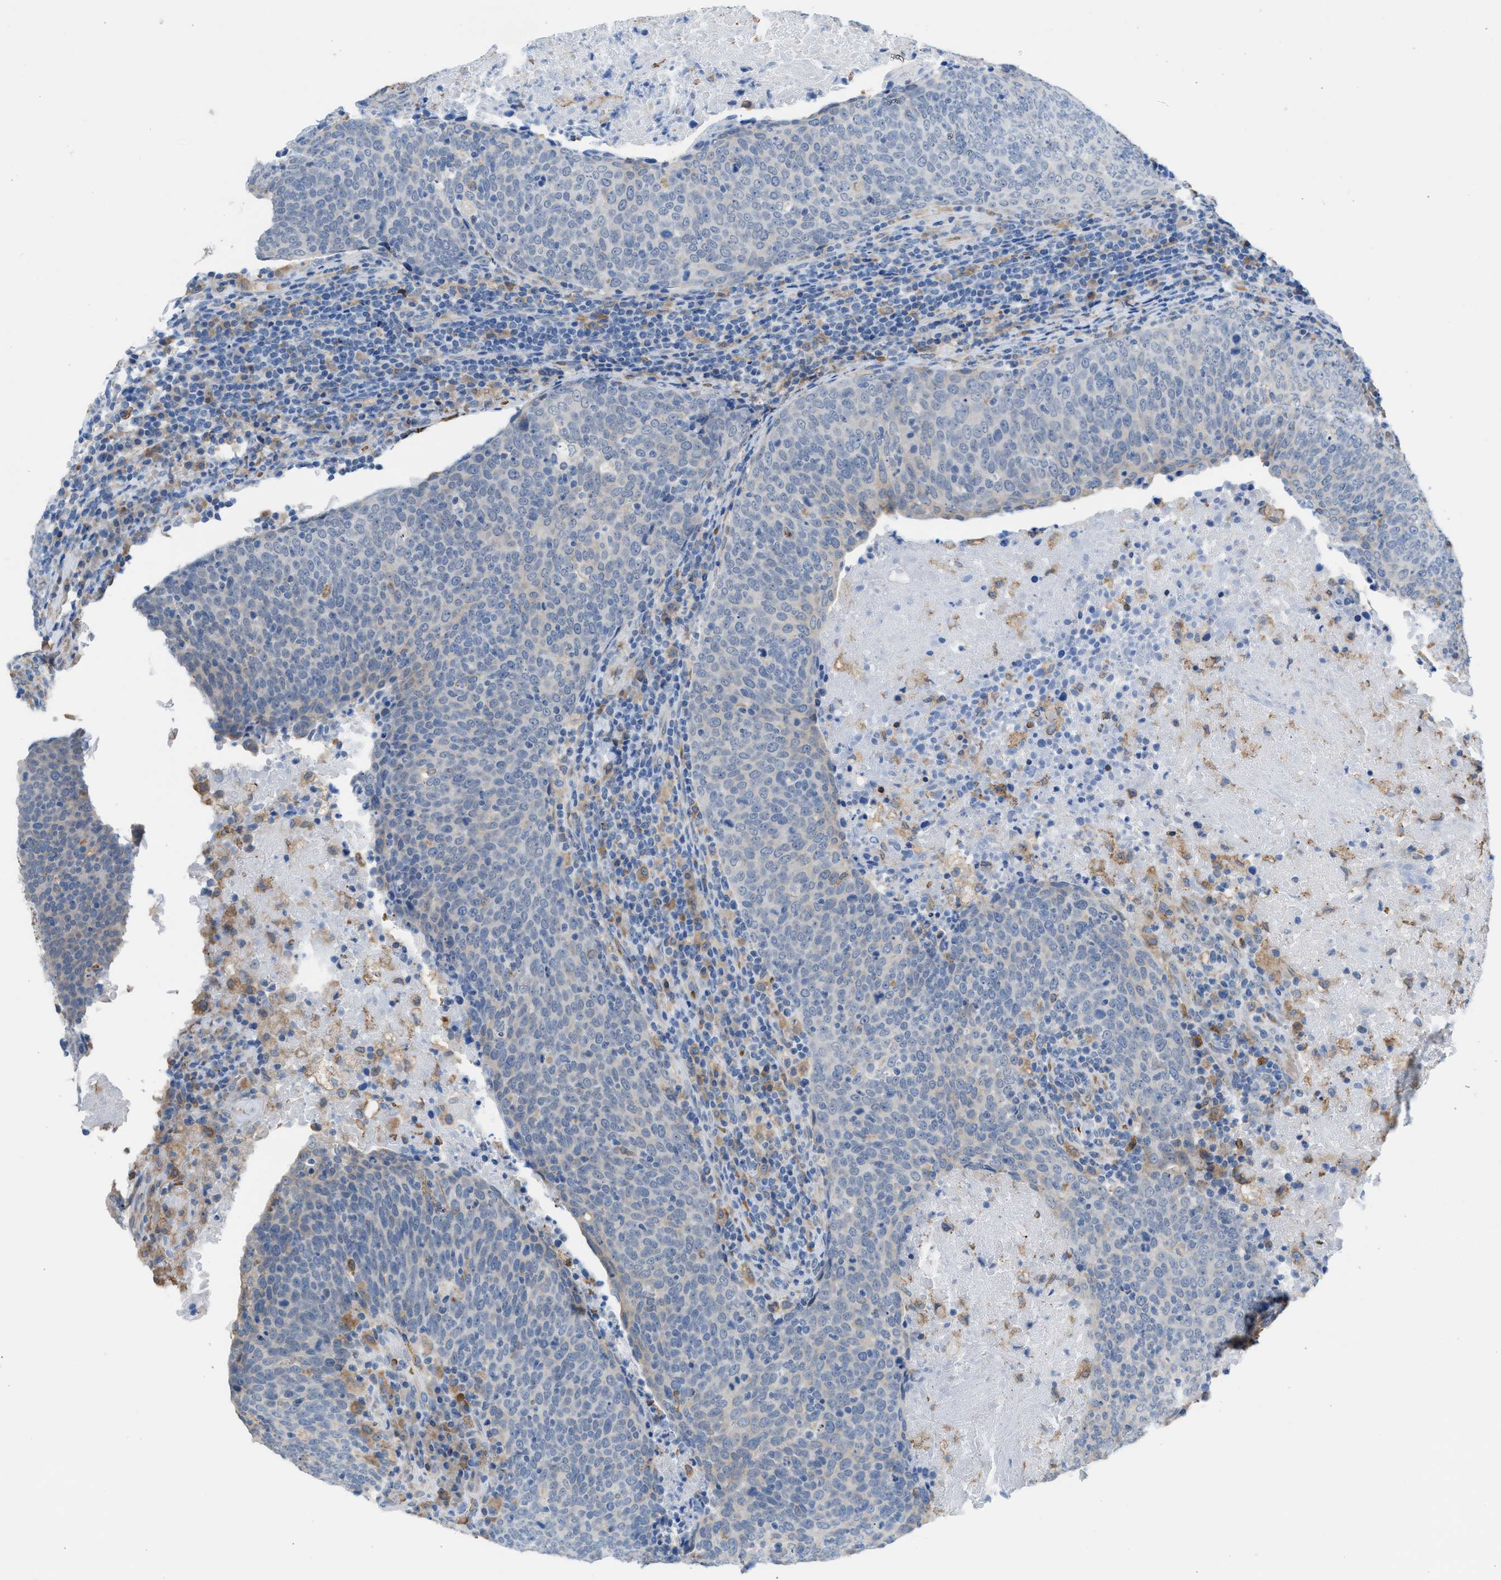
{"staining": {"intensity": "negative", "quantity": "none", "location": "none"}, "tissue": "head and neck cancer", "cell_type": "Tumor cells", "image_type": "cancer", "snomed": [{"axis": "morphology", "description": "Squamous cell carcinoma, NOS"}, {"axis": "morphology", "description": "Squamous cell carcinoma, metastatic, NOS"}, {"axis": "topography", "description": "Lymph node"}, {"axis": "topography", "description": "Head-Neck"}], "caption": "Immunohistochemical staining of human squamous cell carcinoma (head and neck) reveals no significant staining in tumor cells. (DAB immunohistochemistry visualized using brightfield microscopy, high magnification).", "gene": "CA3", "patient": {"sex": "male", "age": 62}}